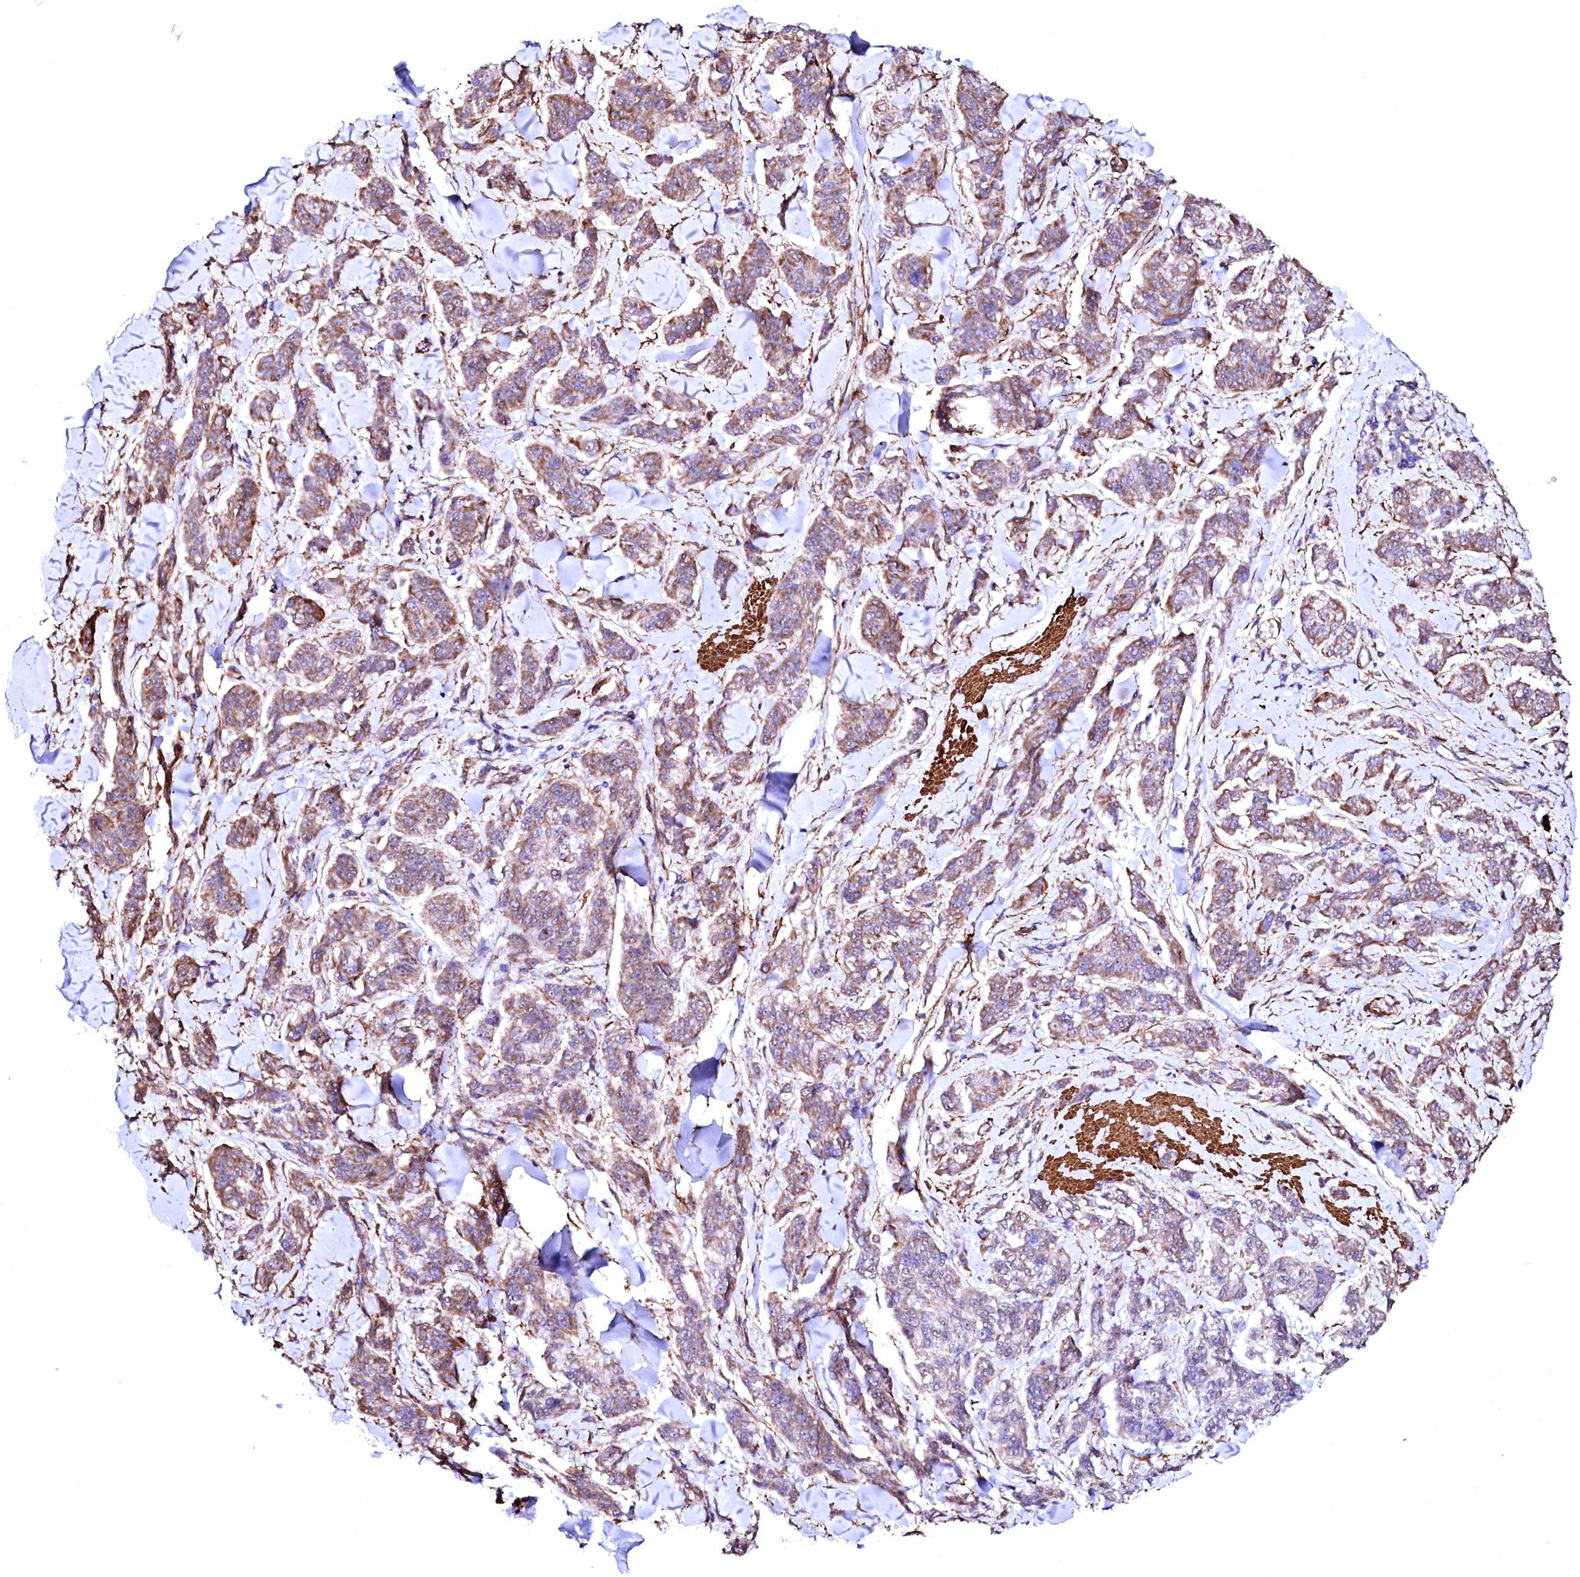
{"staining": {"intensity": "moderate", "quantity": ">75%", "location": "cytoplasmic/membranous"}, "tissue": "melanoma", "cell_type": "Tumor cells", "image_type": "cancer", "snomed": [{"axis": "morphology", "description": "Malignant melanoma, NOS"}, {"axis": "topography", "description": "Skin"}], "caption": "This is an image of immunohistochemistry staining of malignant melanoma, which shows moderate positivity in the cytoplasmic/membranous of tumor cells.", "gene": "GPR176", "patient": {"sex": "male", "age": 53}}